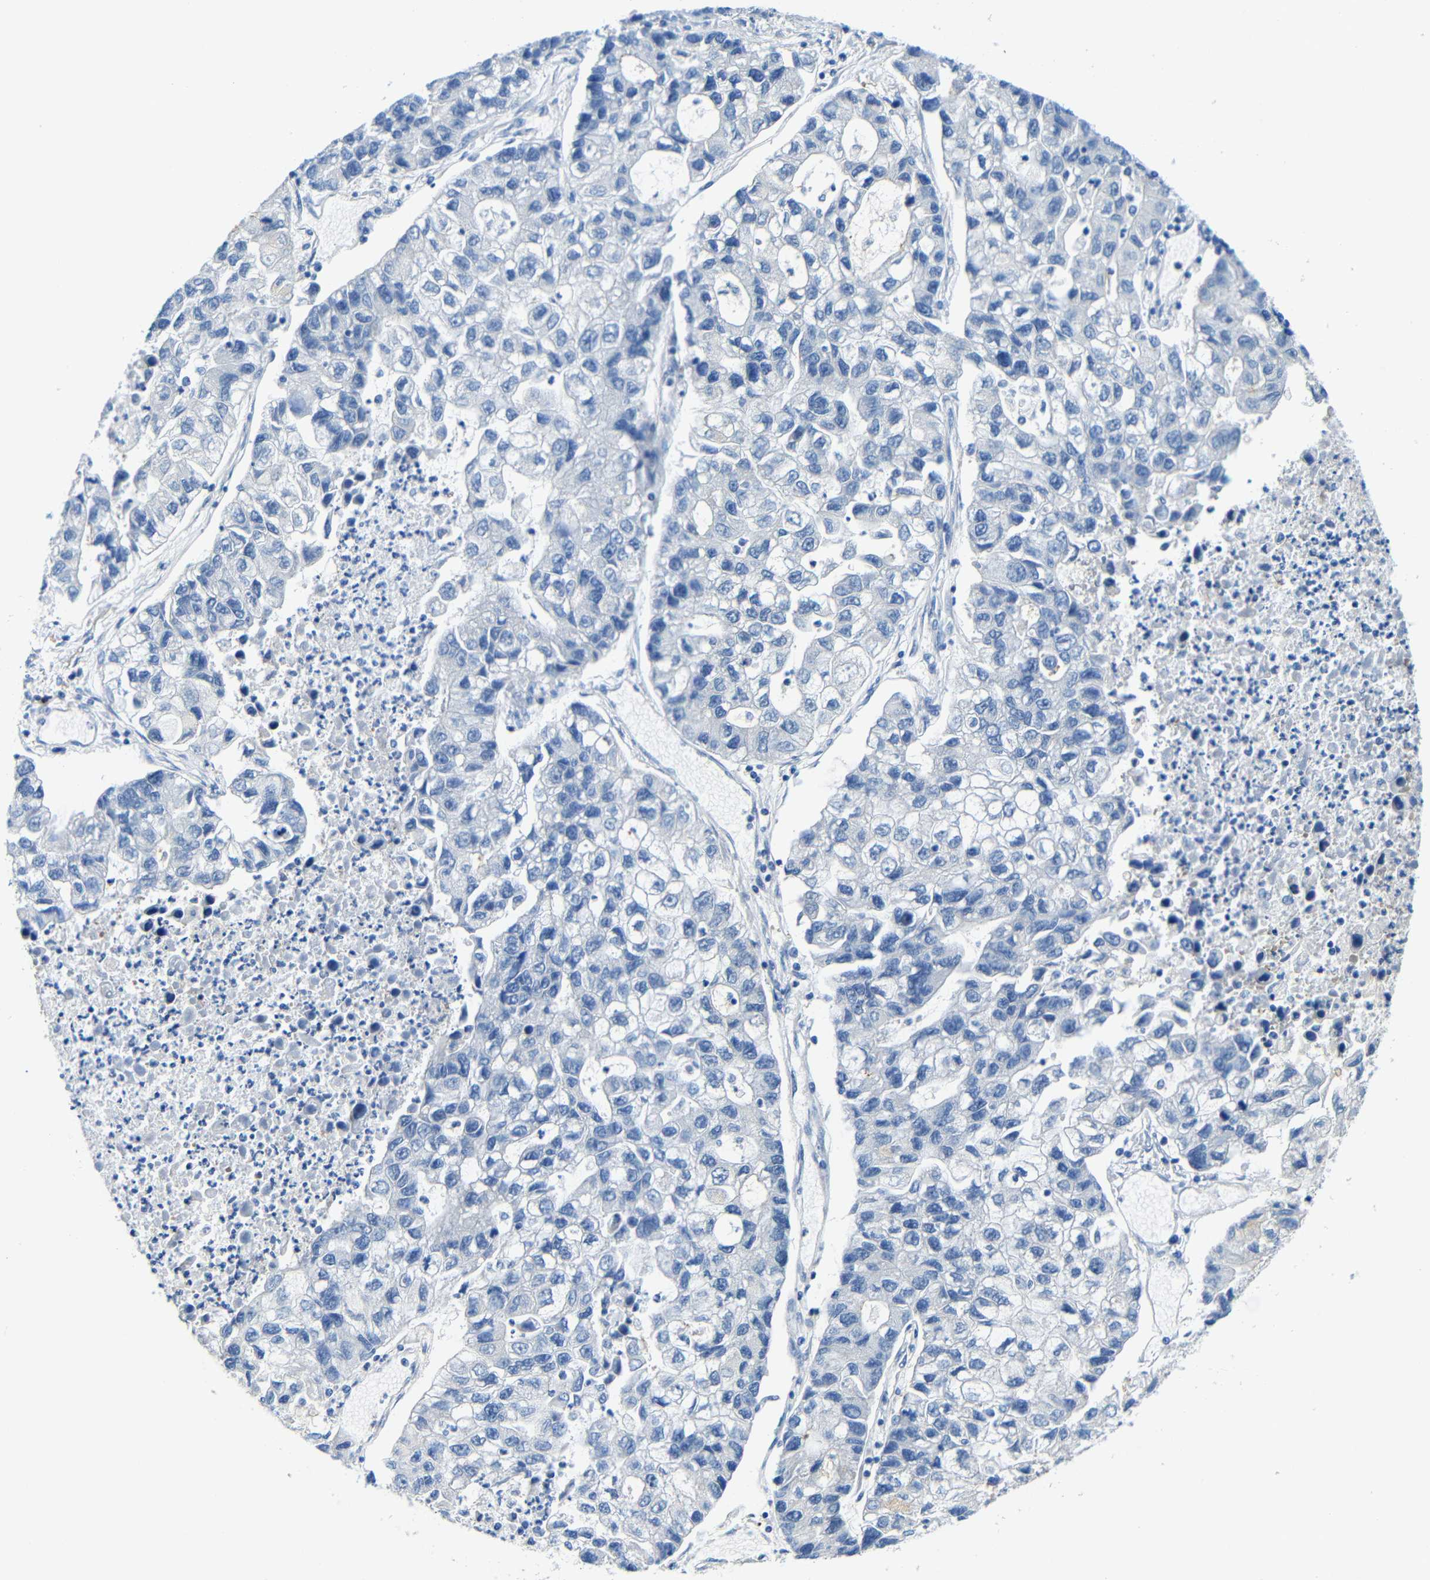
{"staining": {"intensity": "negative", "quantity": "none", "location": "none"}, "tissue": "lung cancer", "cell_type": "Tumor cells", "image_type": "cancer", "snomed": [{"axis": "morphology", "description": "Adenocarcinoma, NOS"}, {"axis": "topography", "description": "Lung"}], "caption": "This is an immunohistochemistry histopathology image of lung cancer (adenocarcinoma). There is no positivity in tumor cells.", "gene": "NEGR1", "patient": {"sex": "female", "age": 51}}